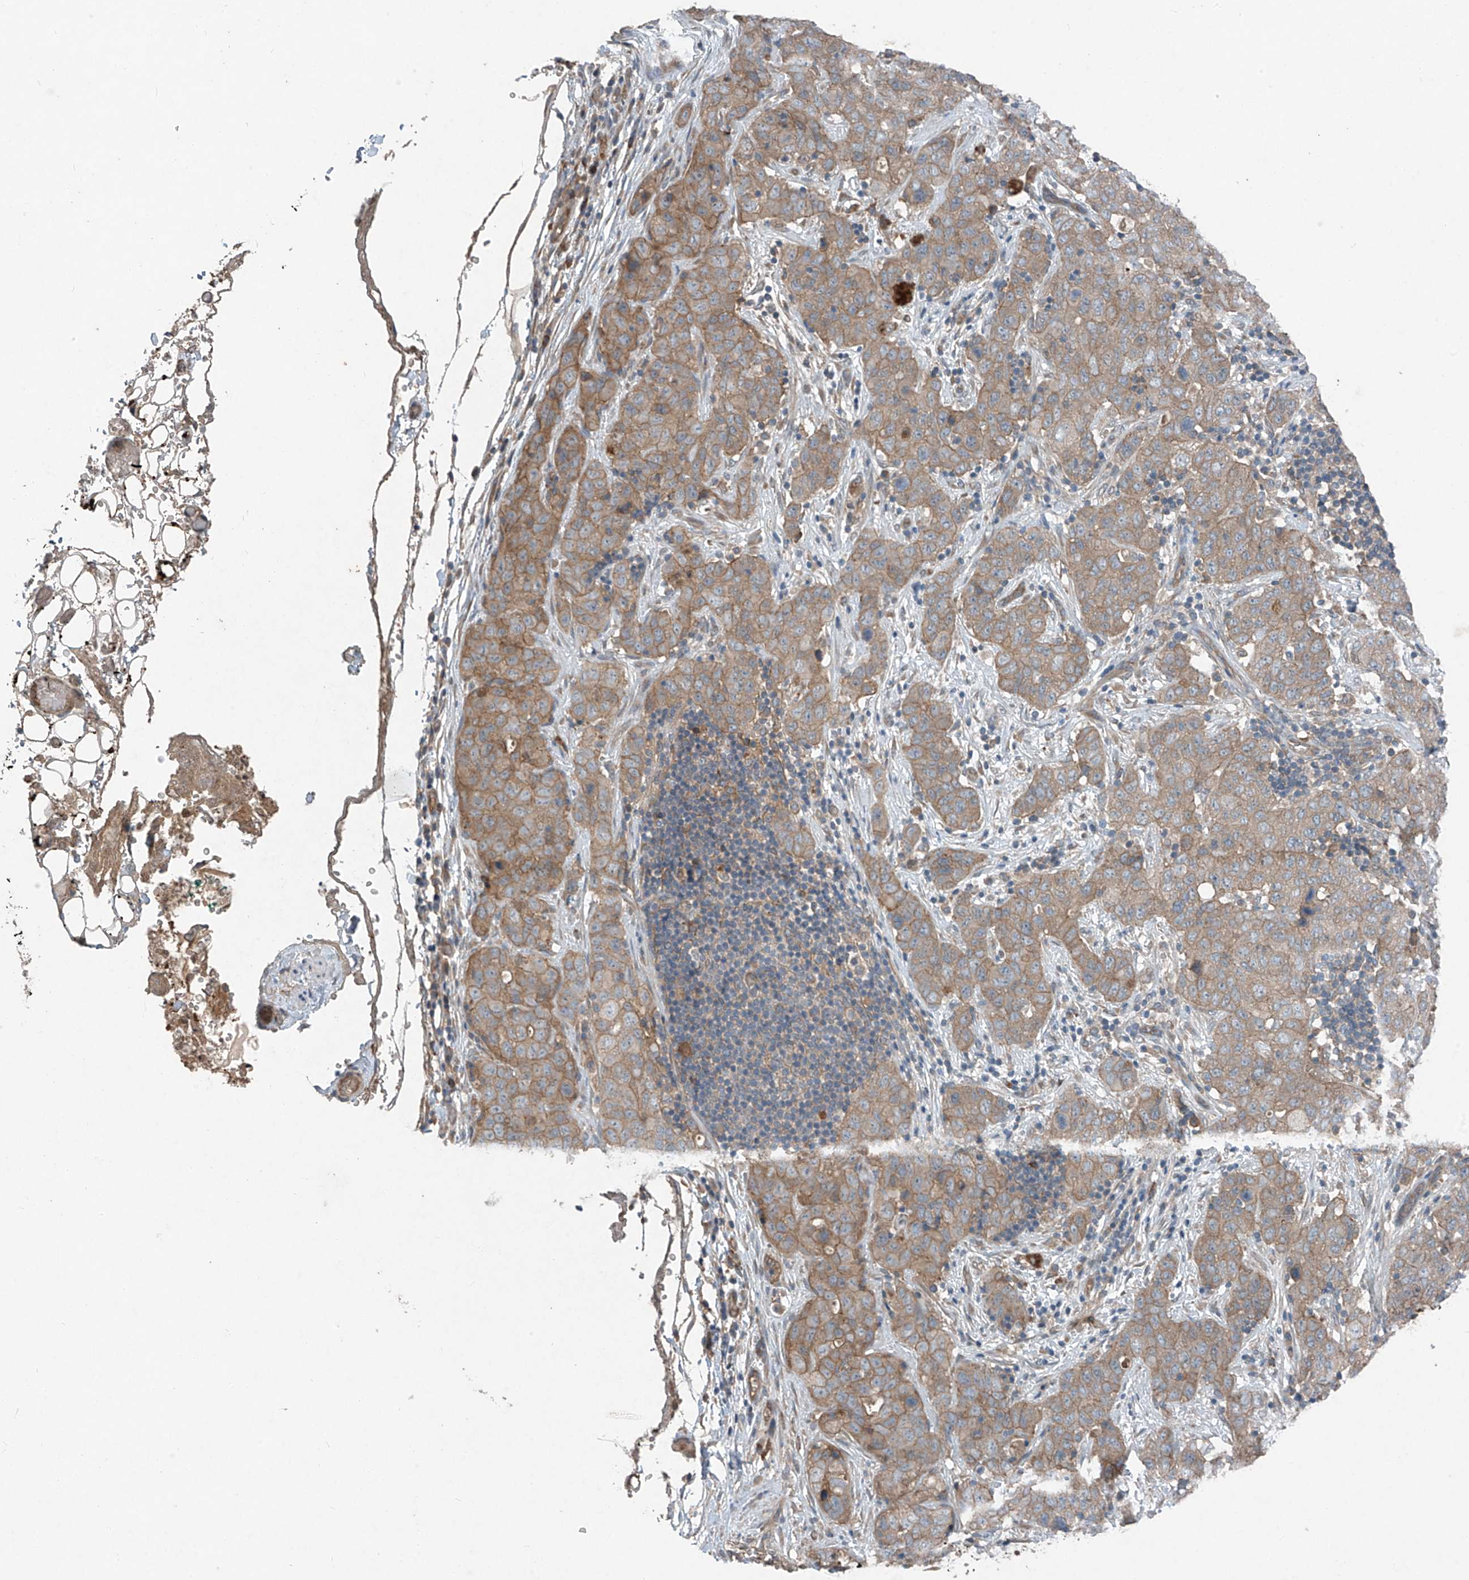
{"staining": {"intensity": "moderate", "quantity": ">75%", "location": "cytoplasmic/membranous"}, "tissue": "stomach cancer", "cell_type": "Tumor cells", "image_type": "cancer", "snomed": [{"axis": "morphology", "description": "Normal tissue, NOS"}, {"axis": "morphology", "description": "Adenocarcinoma, NOS"}, {"axis": "topography", "description": "Lymph node"}, {"axis": "topography", "description": "Stomach"}], "caption": "Stomach cancer (adenocarcinoma) was stained to show a protein in brown. There is medium levels of moderate cytoplasmic/membranous positivity in approximately >75% of tumor cells.", "gene": "FOXRED2", "patient": {"sex": "male", "age": 48}}